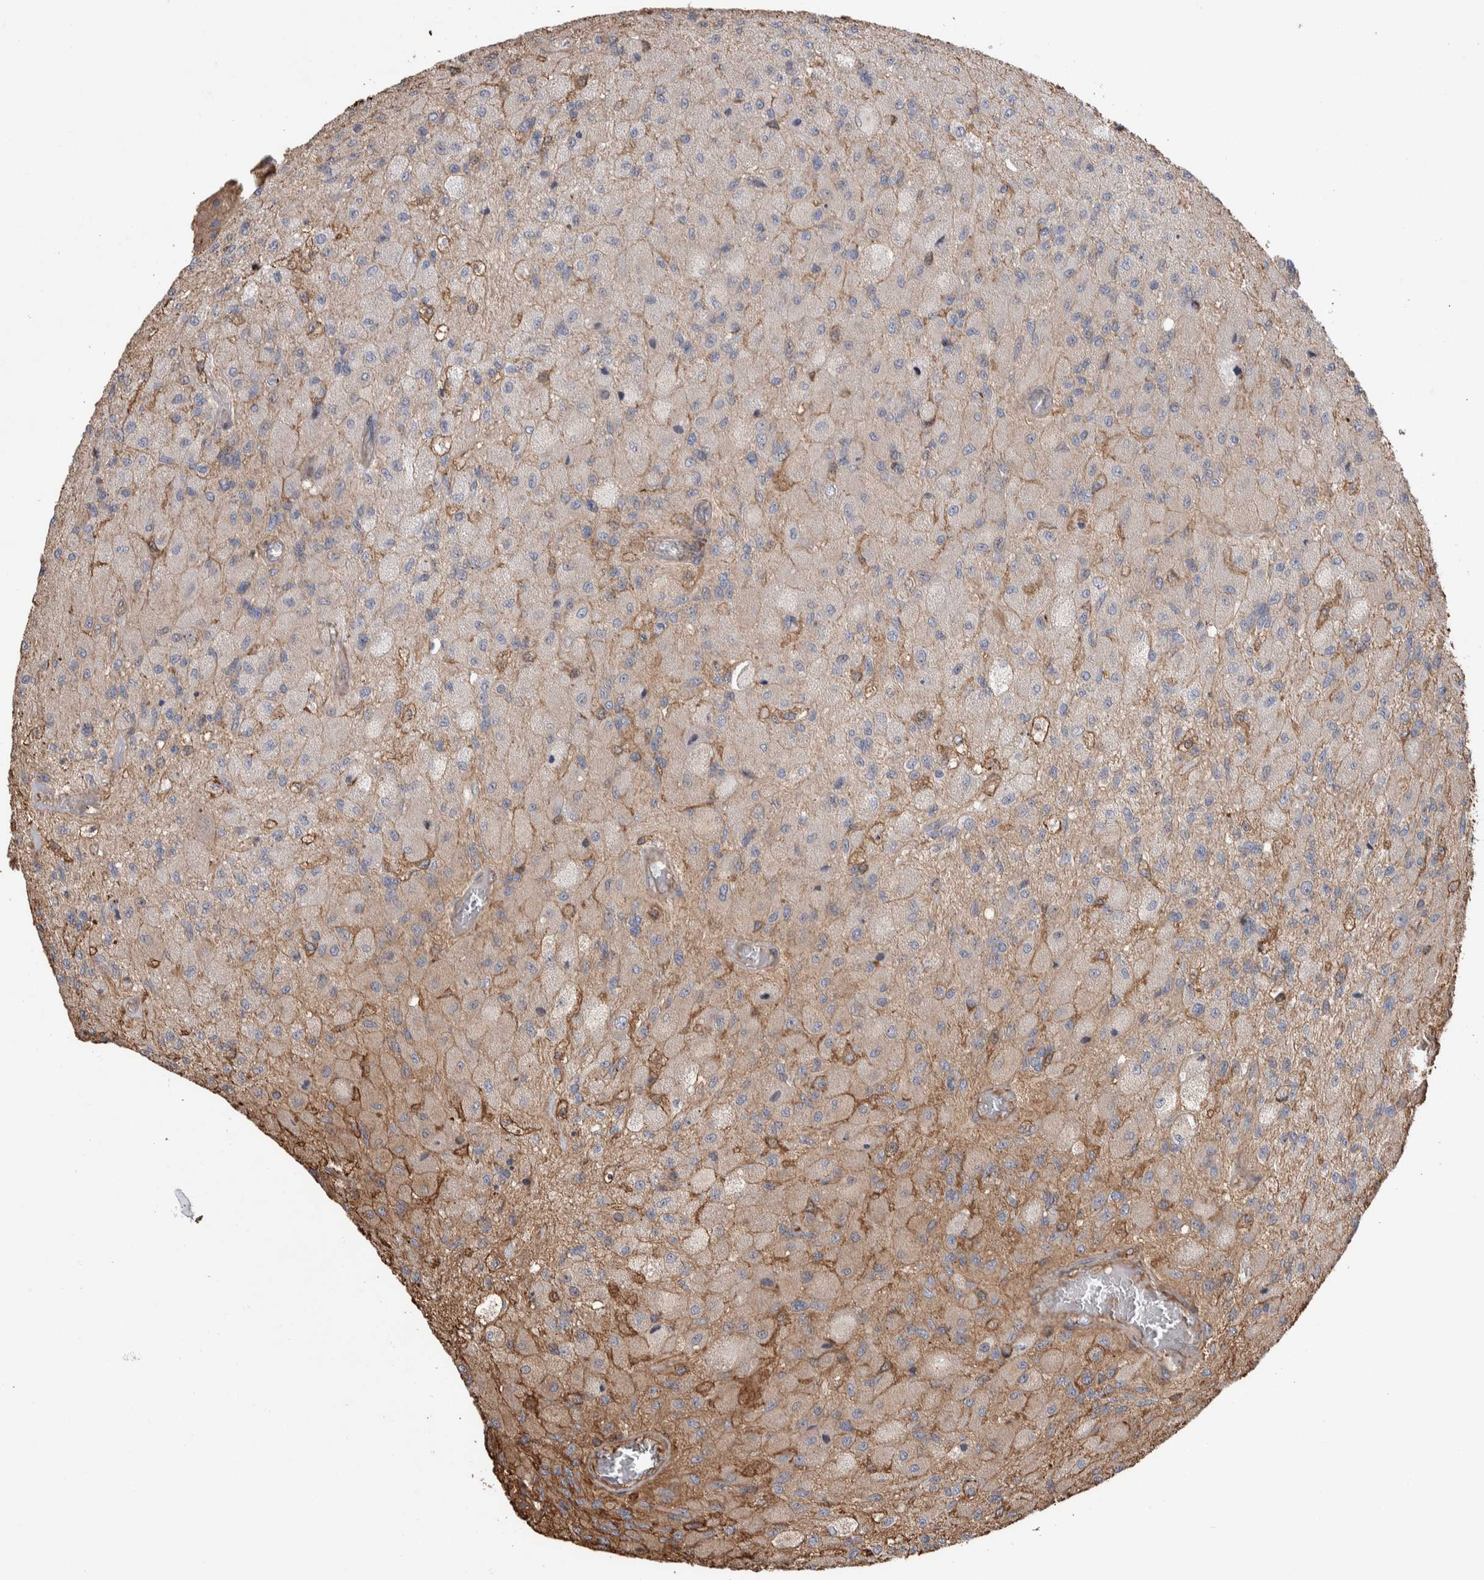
{"staining": {"intensity": "weak", "quantity": "25%-75%", "location": "cytoplasmic/membranous"}, "tissue": "glioma", "cell_type": "Tumor cells", "image_type": "cancer", "snomed": [{"axis": "morphology", "description": "Normal tissue, NOS"}, {"axis": "morphology", "description": "Glioma, malignant, High grade"}, {"axis": "topography", "description": "Cerebral cortex"}], "caption": "A photomicrograph of human malignant high-grade glioma stained for a protein displays weak cytoplasmic/membranous brown staining in tumor cells. The protein of interest is shown in brown color, while the nuclei are stained blue.", "gene": "ENPP2", "patient": {"sex": "male", "age": 77}}